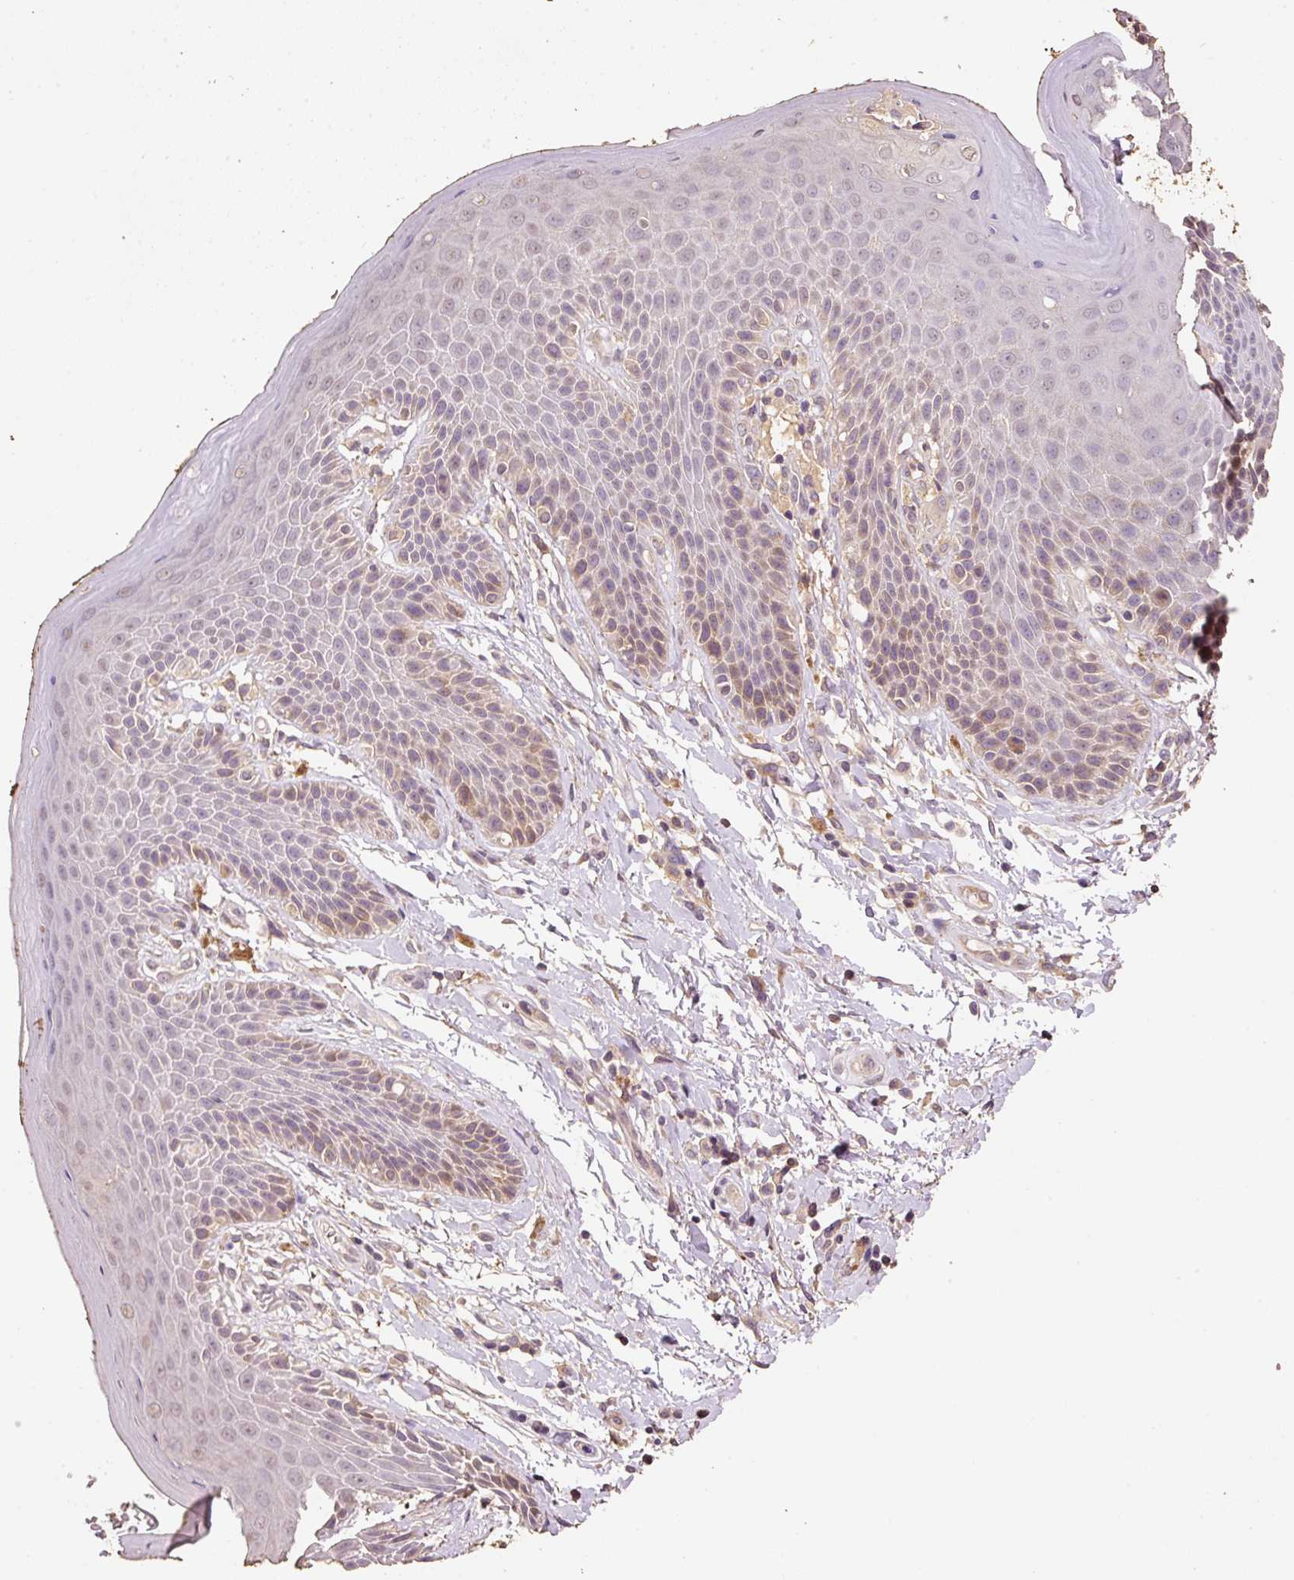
{"staining": {"intensity": "moderate", "quantity": "25%-75%", "location": "cytoplasmic/membranous"}, "tissue": "skin", "cell_type": "Epidermal cells", "image_type": "normal", "snomed": [{"axis": "morphology", "description": "Normal tissue, NOS"}, {"axis": "topography", "description": "Peripheral nerve tissue"}], "caption": "Immunohistochemical staining of normal skin demonstrates moderate cytoplasmic/membranous protein staining in about 25%-75% of epidermal cells.", "gene": "HERC2", "patient": {"sex": "male", "age": 51}}